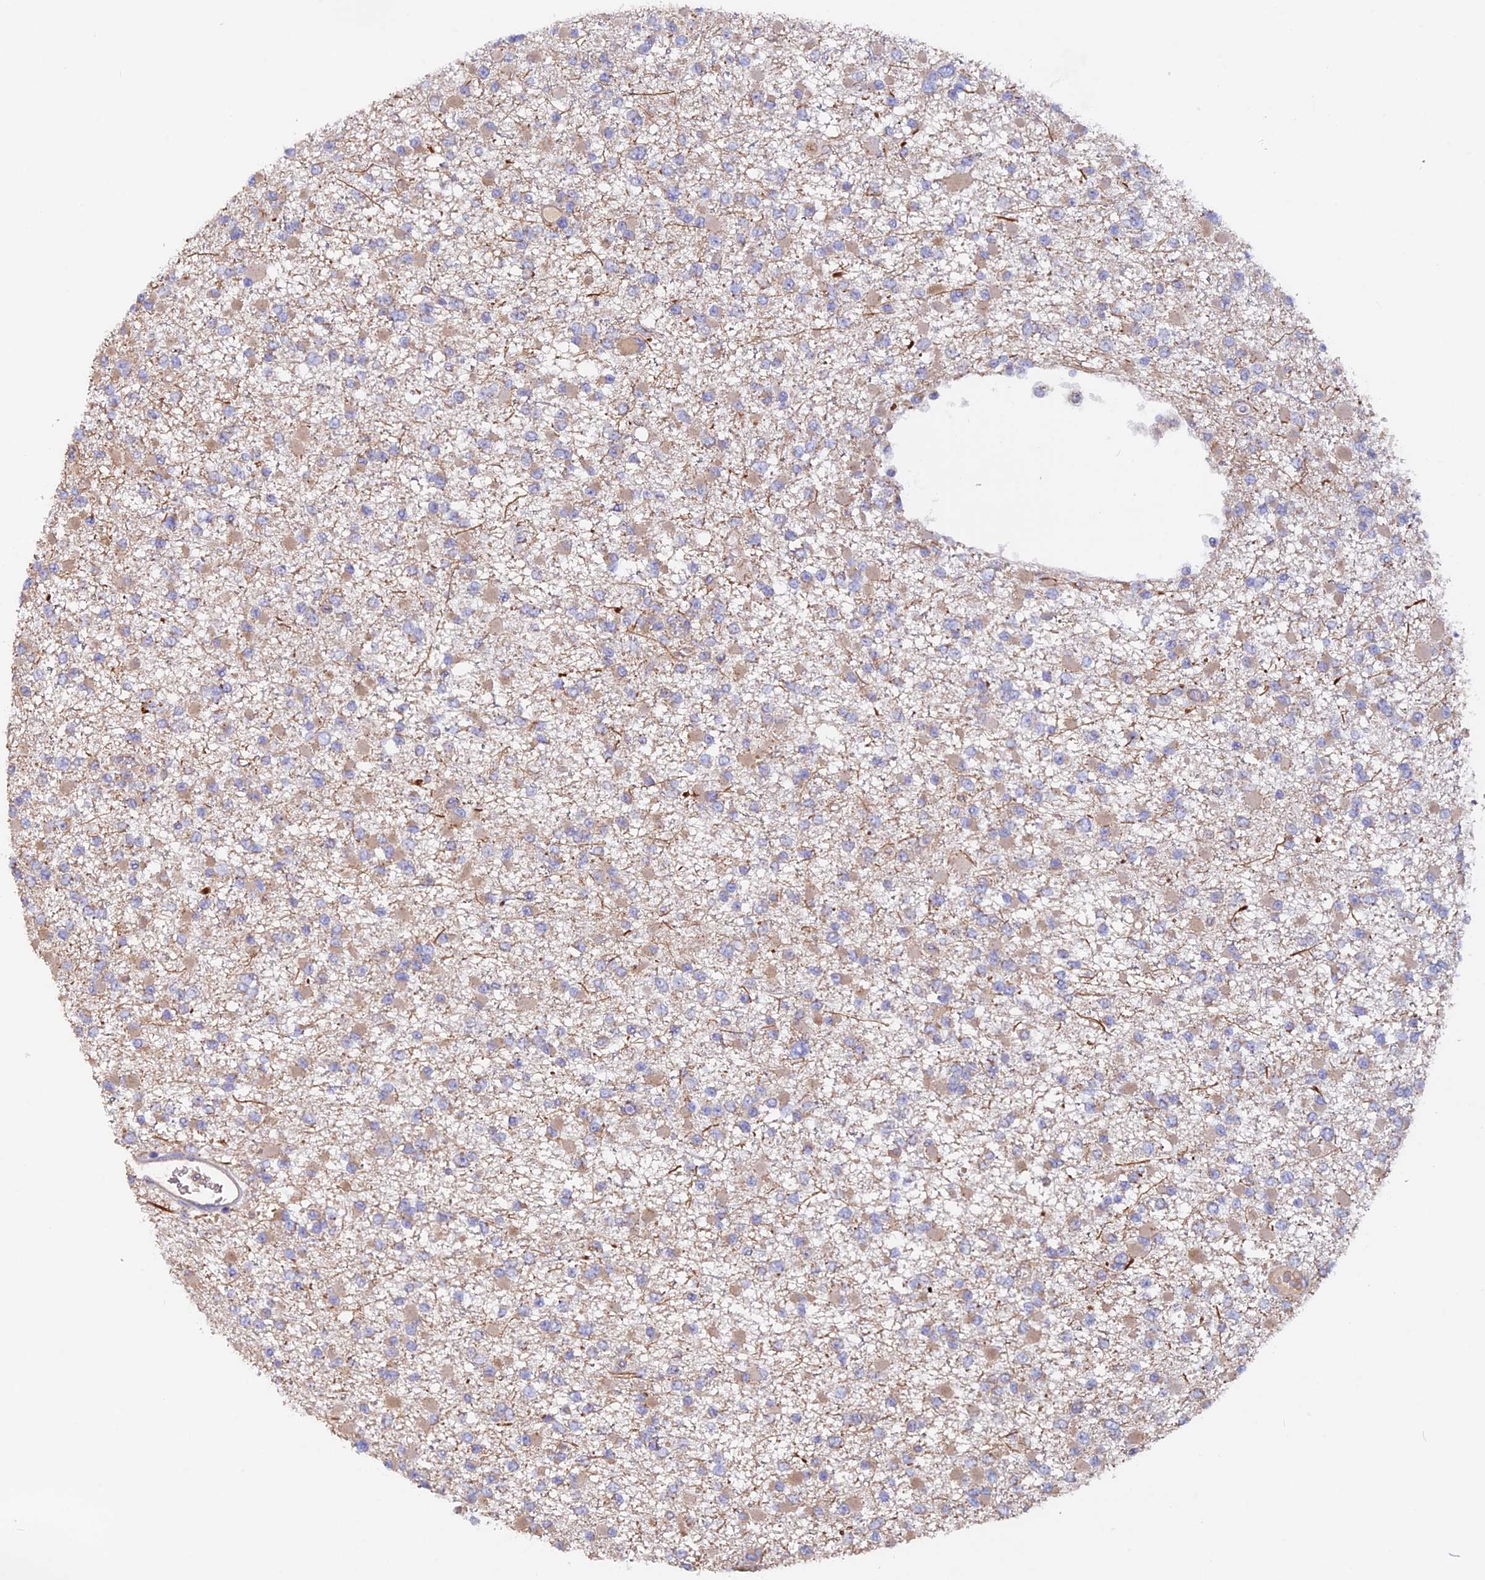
{"staining": {"intensity": "weak", "quantity": "25%-75%", "location": "cytoplasmic/membranous"}, "tissue": "glioma", "cell_type": "Tumor cells", "image_type": "cancer", "snomed": [{"axis": "morphology", "description": "Glioma, malignant, Low grade"}, {"axis": "topography", "description": "Brain"}], "caption": "The image displays staining of glioma, revealing weak cytoplasmic/membranous protein positivity (brown color) within tumor cells. The staining is performed using DAB (3,3'-diaminobenzidine) brown chromogen to label protein expression. The nuclei are counter-stained blue using hematoxylin.", "gene": "DUS3L", "patient": {"sex": "female", "age": 22}}